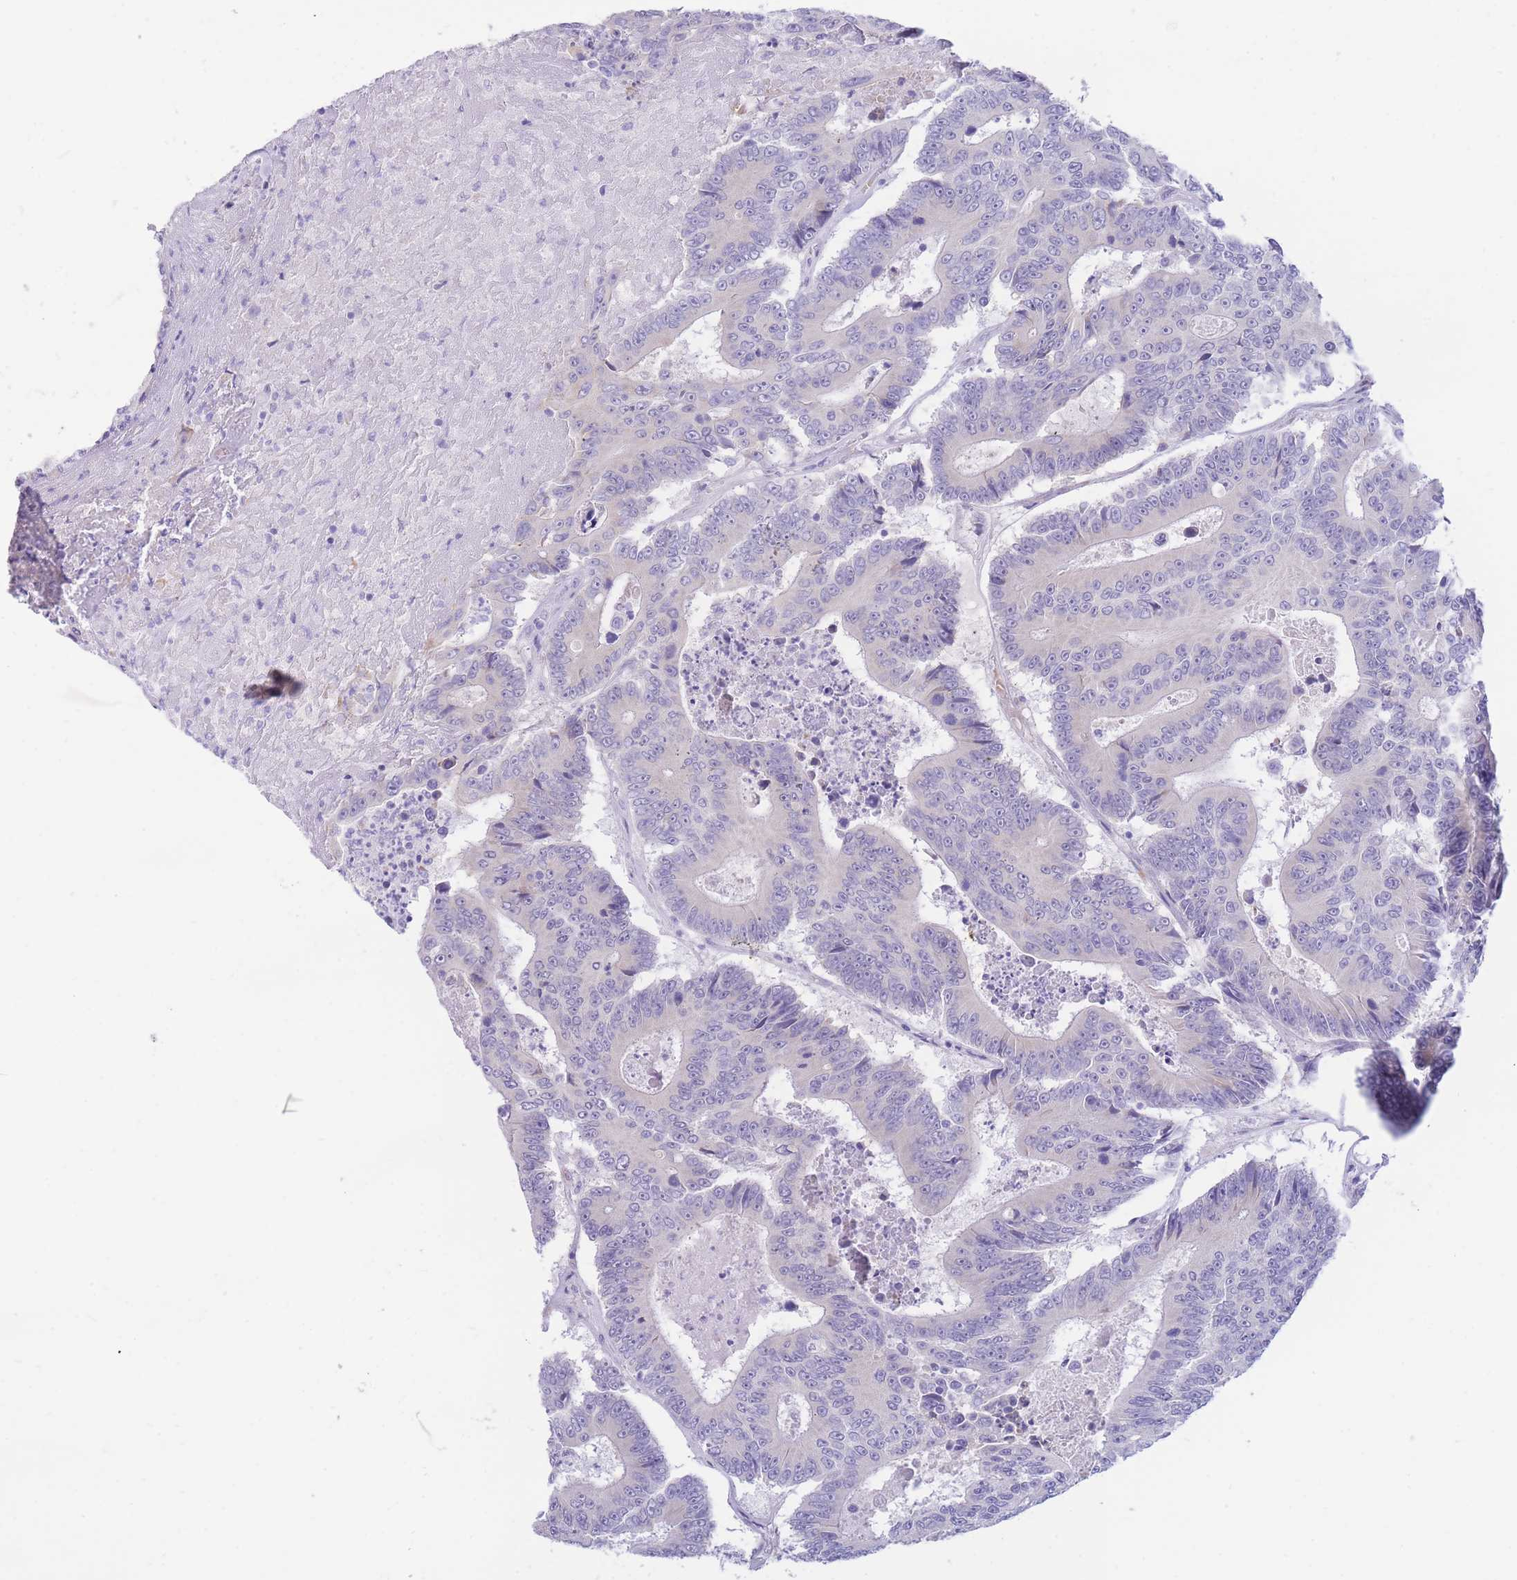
{"staining": {"intensity": "negative", "quantity": "none", "location": "none"}, "tissue": "colorectal cancer", "cell_type": "Tumor cells", "image_type": "cancer", "snomed": [{"axis": "morphology", "description": "Adenocarcinoma, NOS"}, {"axis": "topography", "description": "Colon"}], "caption": "This is an immunohistochemistry (IHC) histopathology image of human colorectal cancer. There is no positivity in tumor cells.", "gene": "SSUH2", "patient": {"sex": "male", "age": 83}}